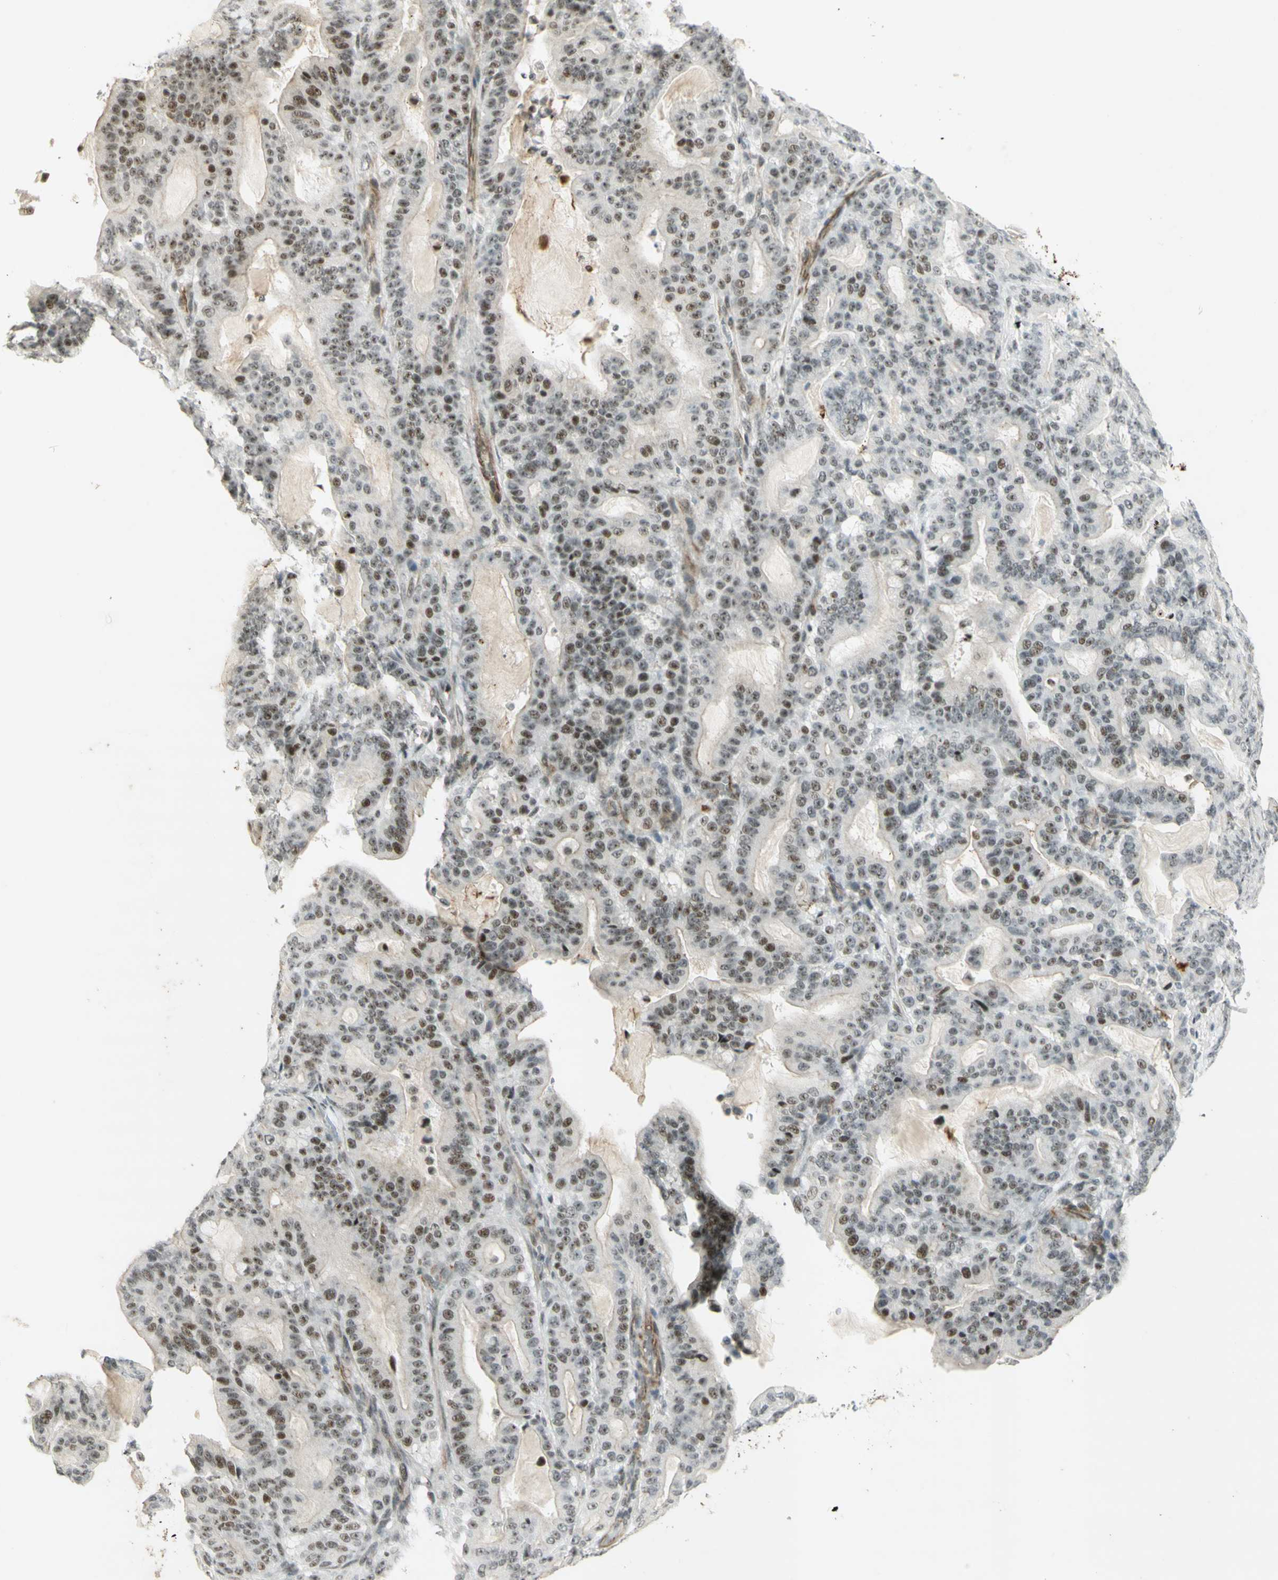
{"staining": {"intensity": "moderate", "quantity": ">75%", "location": "nuclear"}, "tissue": "pancreatic cancer", "cell_type": "Tumor cells", "image_type": "cancer", "snomed": [{"axis": "morphology", "description": "Adenocarcinoma, NOS"}, {"axis": "topography", "description": "Pancreas"}], "caption": "IHC histopathology image of neoplastic tissue: human pancreatic cancer stained using IHC exhibits medium levels of moderate protein expression localized specifically in the nuclear of tumor cells, appearing as a nuclear brown color.", "gene": "IRF1", "patient": {"sex": "male", "age": 63}}